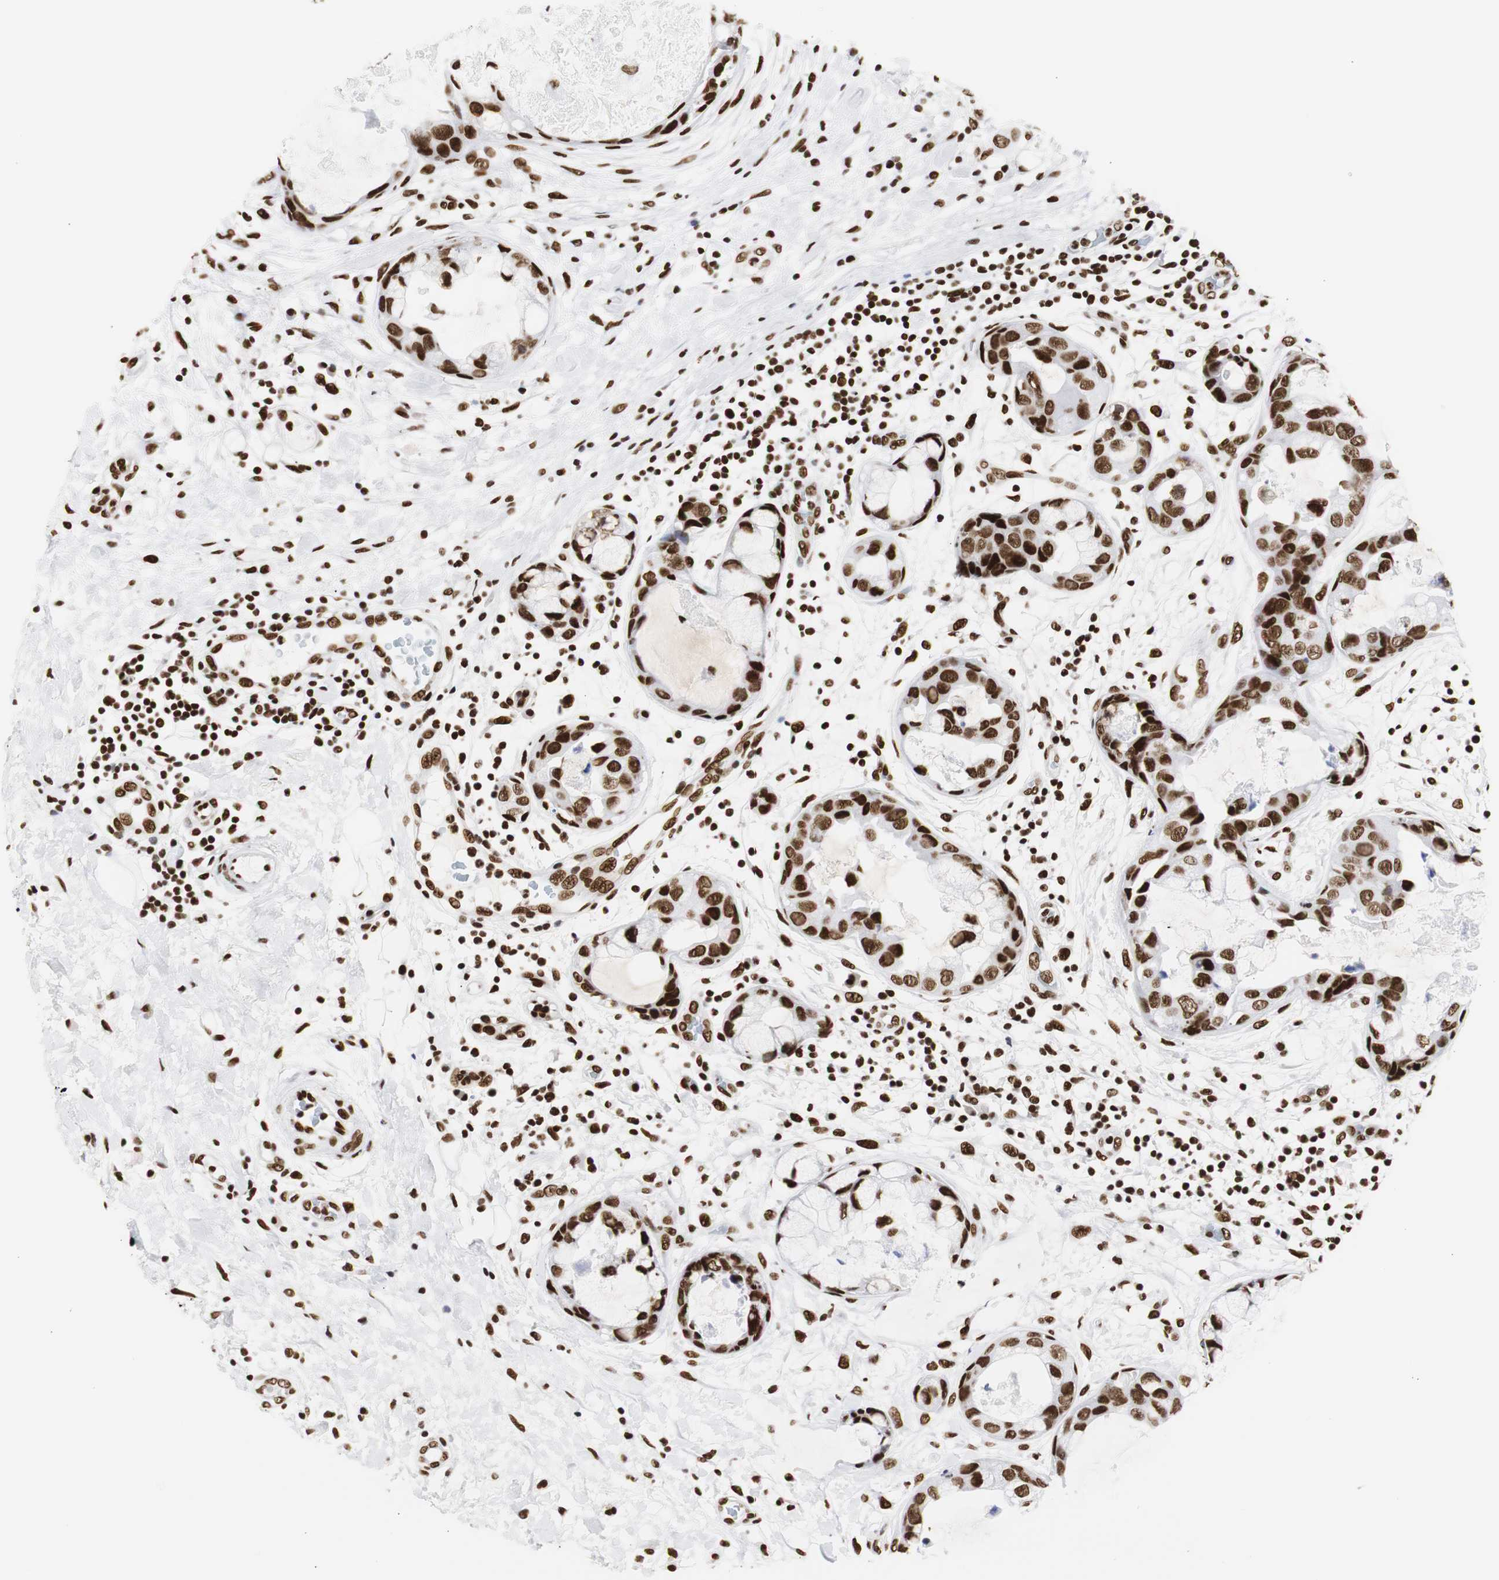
{"staining": {"intensity": "strong", "quantity": ">75%", "location": "nuclear"}, "tissue": "breast cancer", "cell_type": "Tumor cells", "image_type": "cancer", "snomed": [{"axis": "morphology", "description": "Duct carcinoma"}, {"axis": "topography", "description": "Breast"}], "caption": "Breast cancer stained for a protein displays strong nuclear positivity in tumor cells.", "gene": "HNRNPH2", "patient": {"sex": "female", "age": 40}}